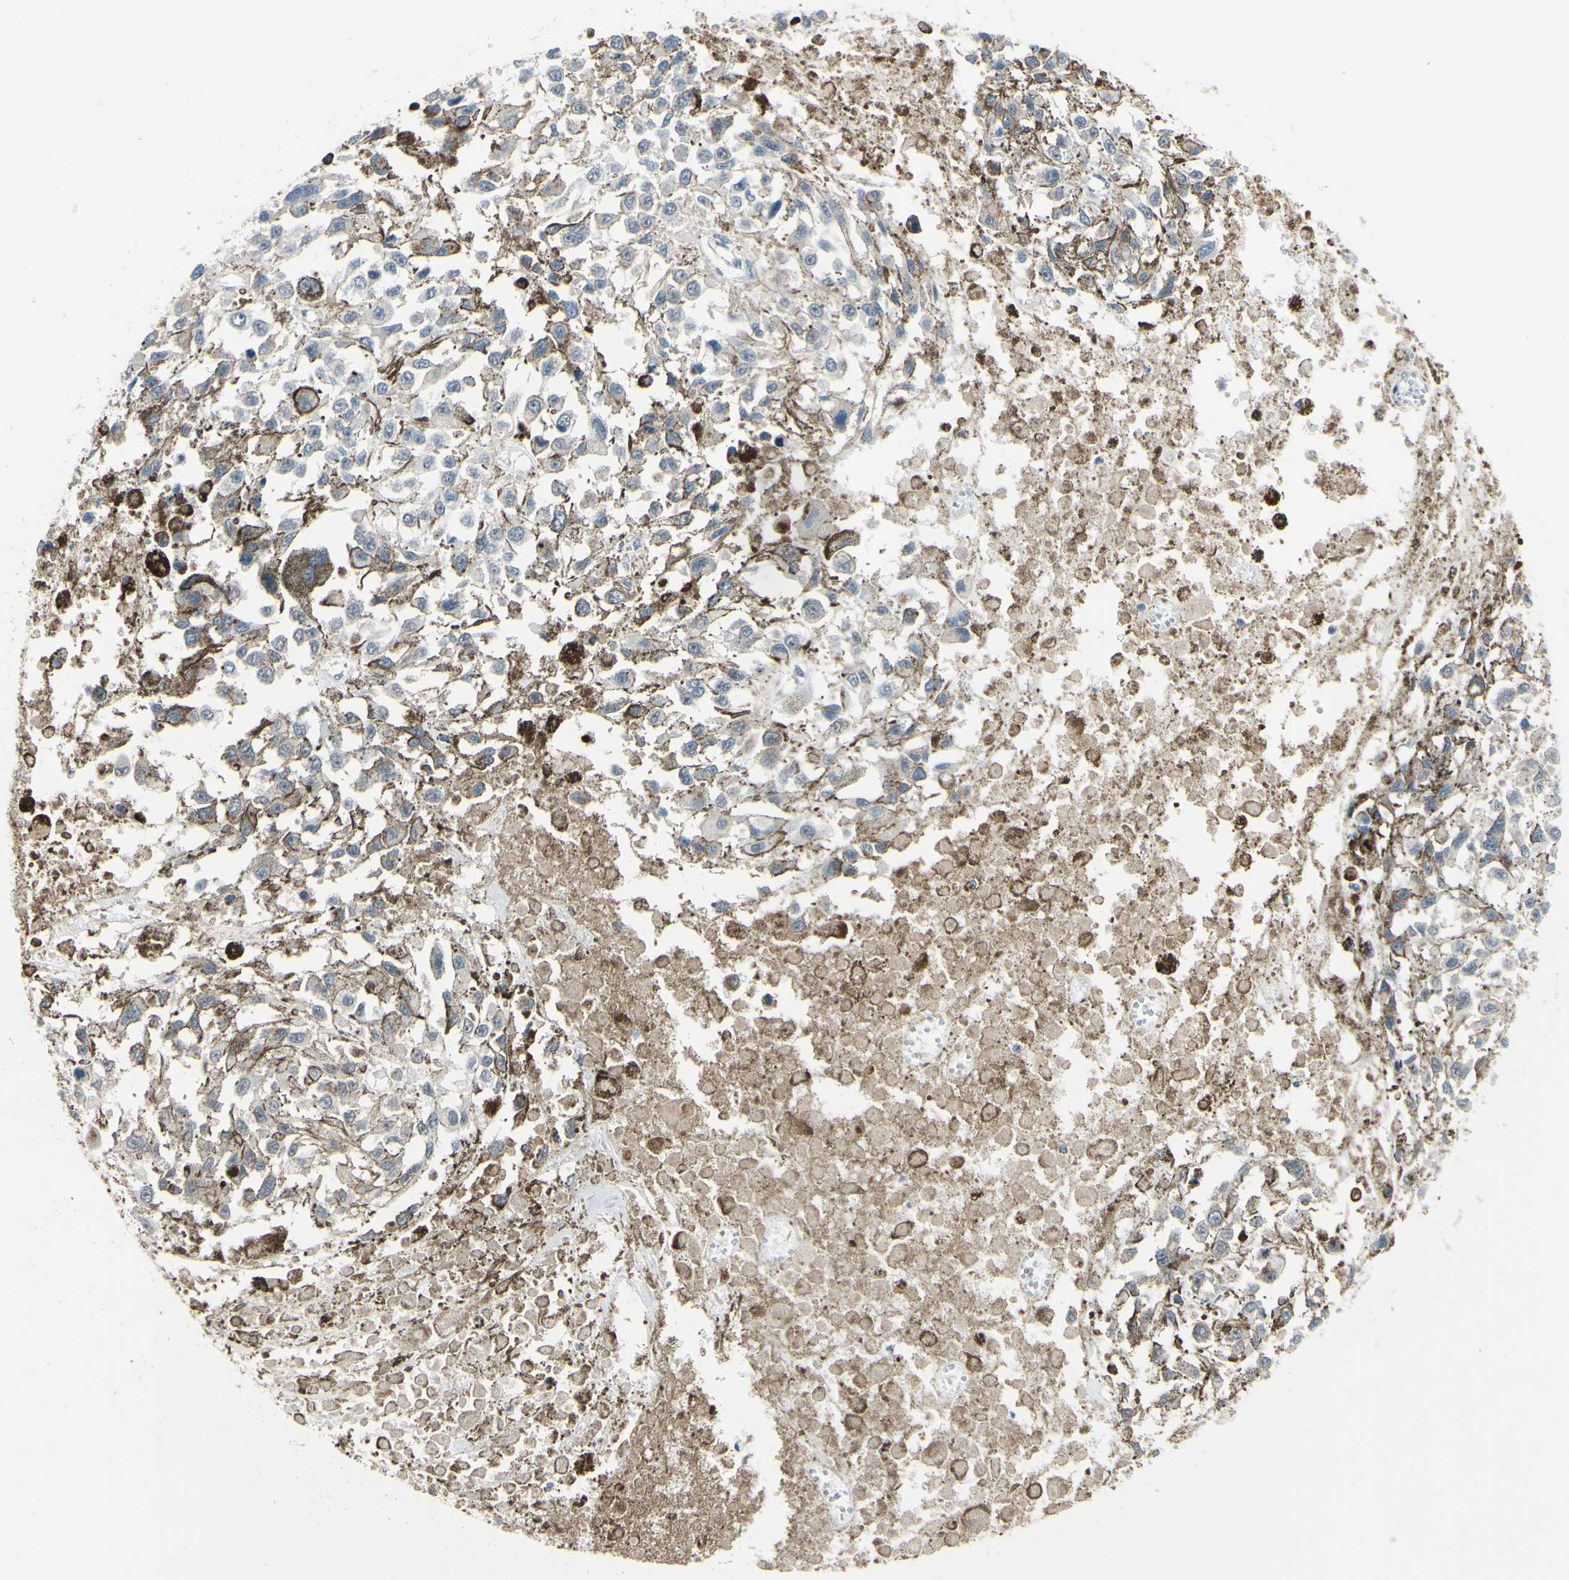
{"staining": {"intensity": "negative", "quantity": "none", "location": "none"}, "tissue": "melanoma", "cell_type": "Tumor cells", "image_type": "cancer", "snomed": [{"axis": "morphology", "description": "Malignant melanoma, Metastatic site"}, {"axis": "topography", "description": "Lymph node"}], "caption": "Immunohistochemistry (IHC) of malignant melanoma (metastatic site) displays no positivity in tumor cells. (DAB (3,3'-diaminobenzidine) immunohistochemistry visualized using brightfield microscopy, high magnification).", "gene": "COMMD9", "patient": {"sex": "male", "age": 59}}